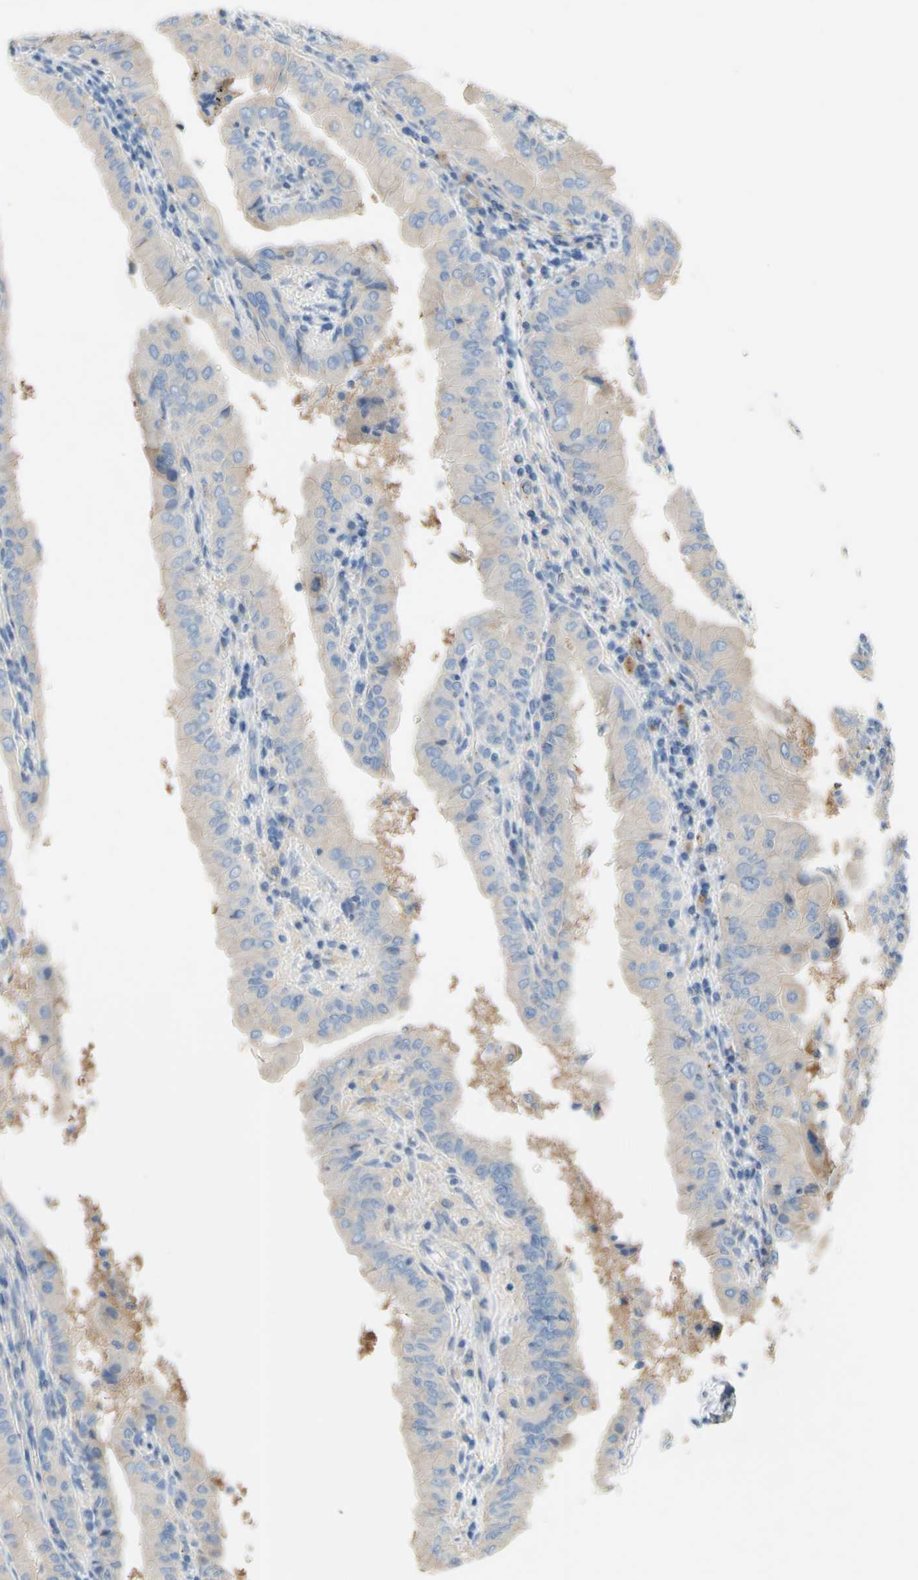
{"staining": {"intensity": "weak", "quantity": "<25%", "location": "cytoplasmic/membranous"}, "tissue": "thyroid cancer", "cell_type": "Tumor cells", "image_type": "cancer", "snomed": [{"axis": "morphology", "description": "Papillary adenocarcinoma, NOS"}, {"axis": "topography", "description": "Thyroid gland"}], "caption": "An IHC photomicrograph of thyroid papillary adenocarcinoma is shown. There is no staining in tumor cells of thyroid papillary adenocarcinoma.", "gene": "TMEM59L", "patient": {"sex": "male", "age": 33}}